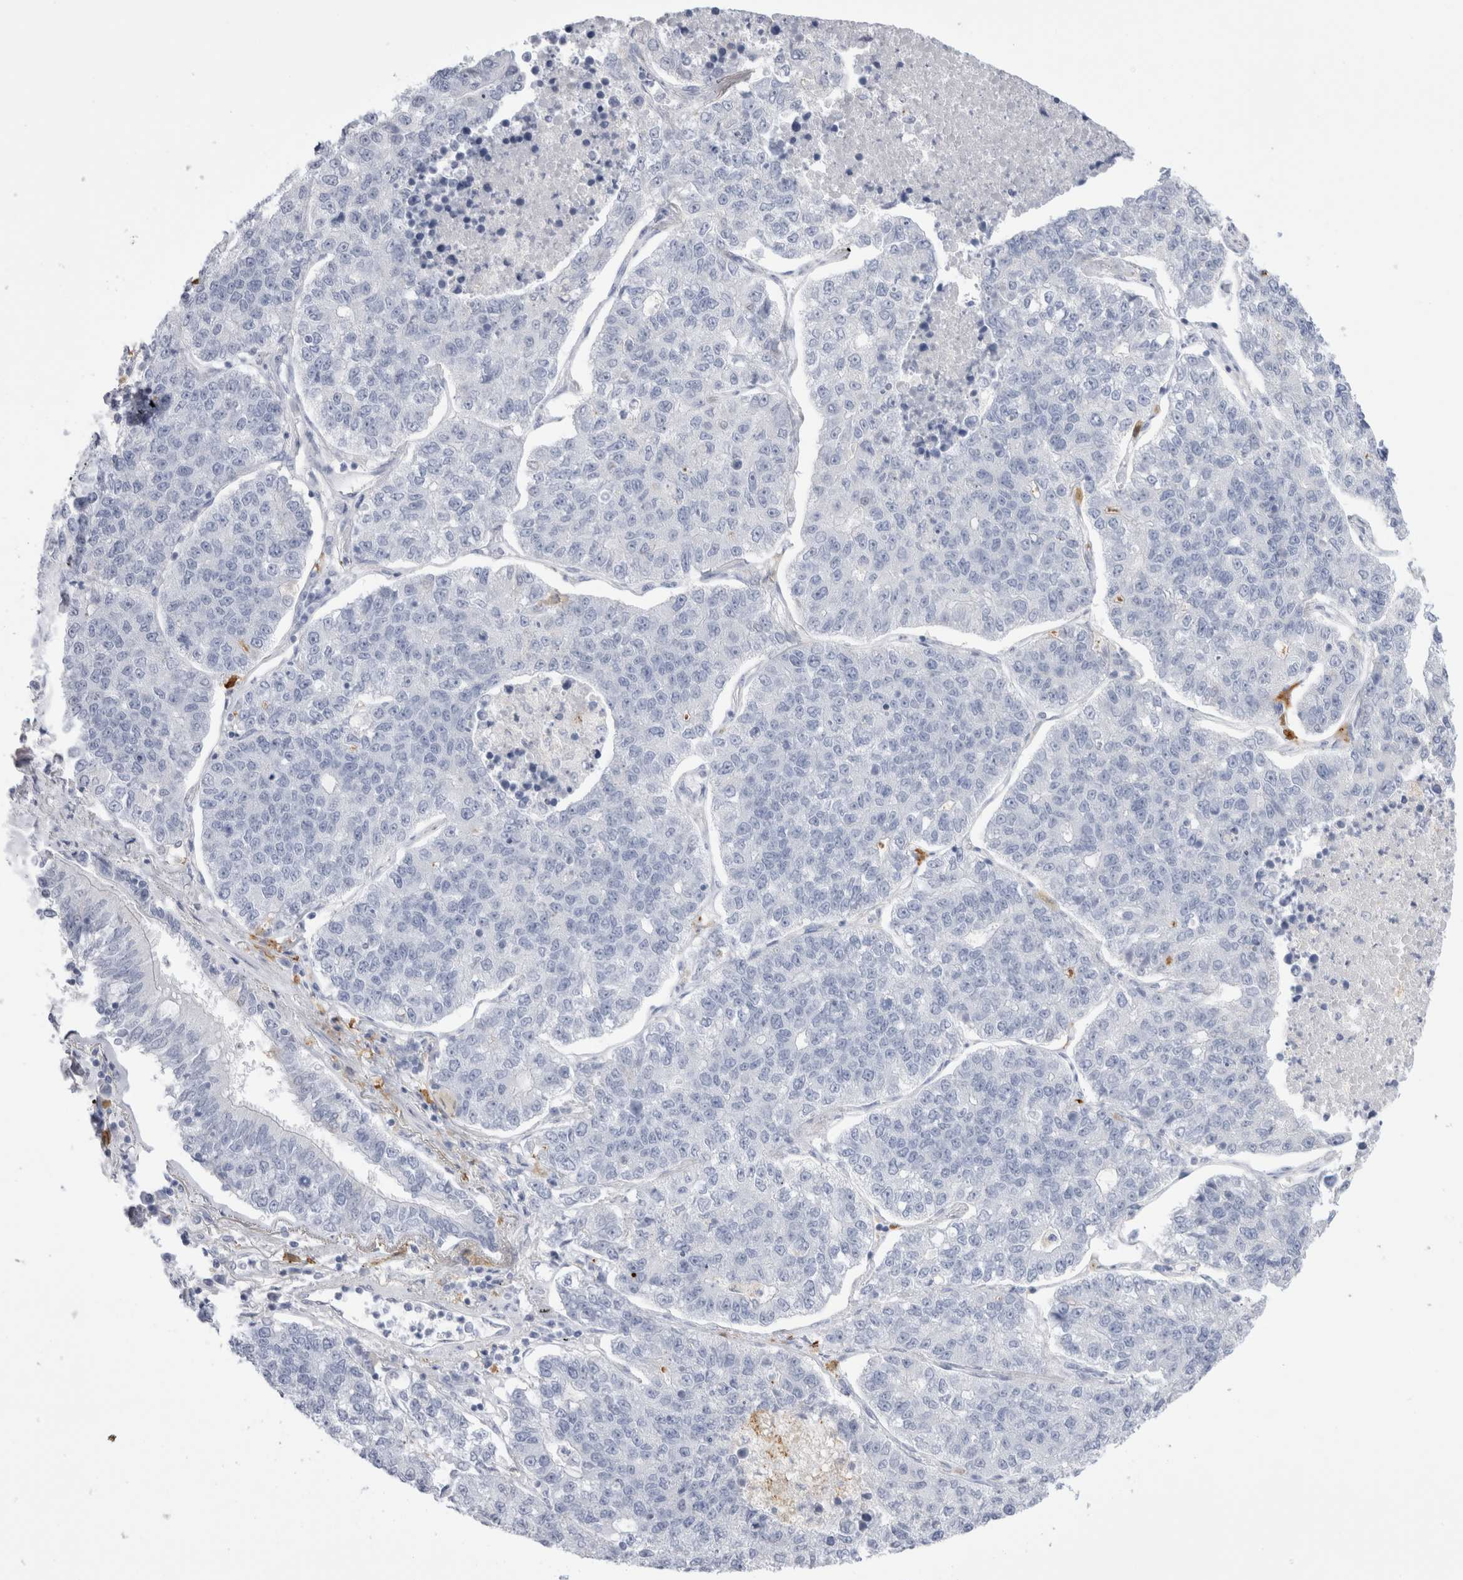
{"staining": {"intensity": "negative", "quantity": "none", "location": "none"}, "tissue": "lung cancer", "cell_type": "Tumor cells", "image_type": "cancer", "snomed": [{"axis": "morphology", "description": "Adenocarcinoma, NOS"}, {"axis": "topography", "description": "Lung"}], "caption": "Immunohistochemistry histopathology image of human lung cancer stained for a protein (brown), which demonstrates no expression in tumor cells.", "gene": "NAPEPLD", "patient": {"sex": "male", "age": 49}}